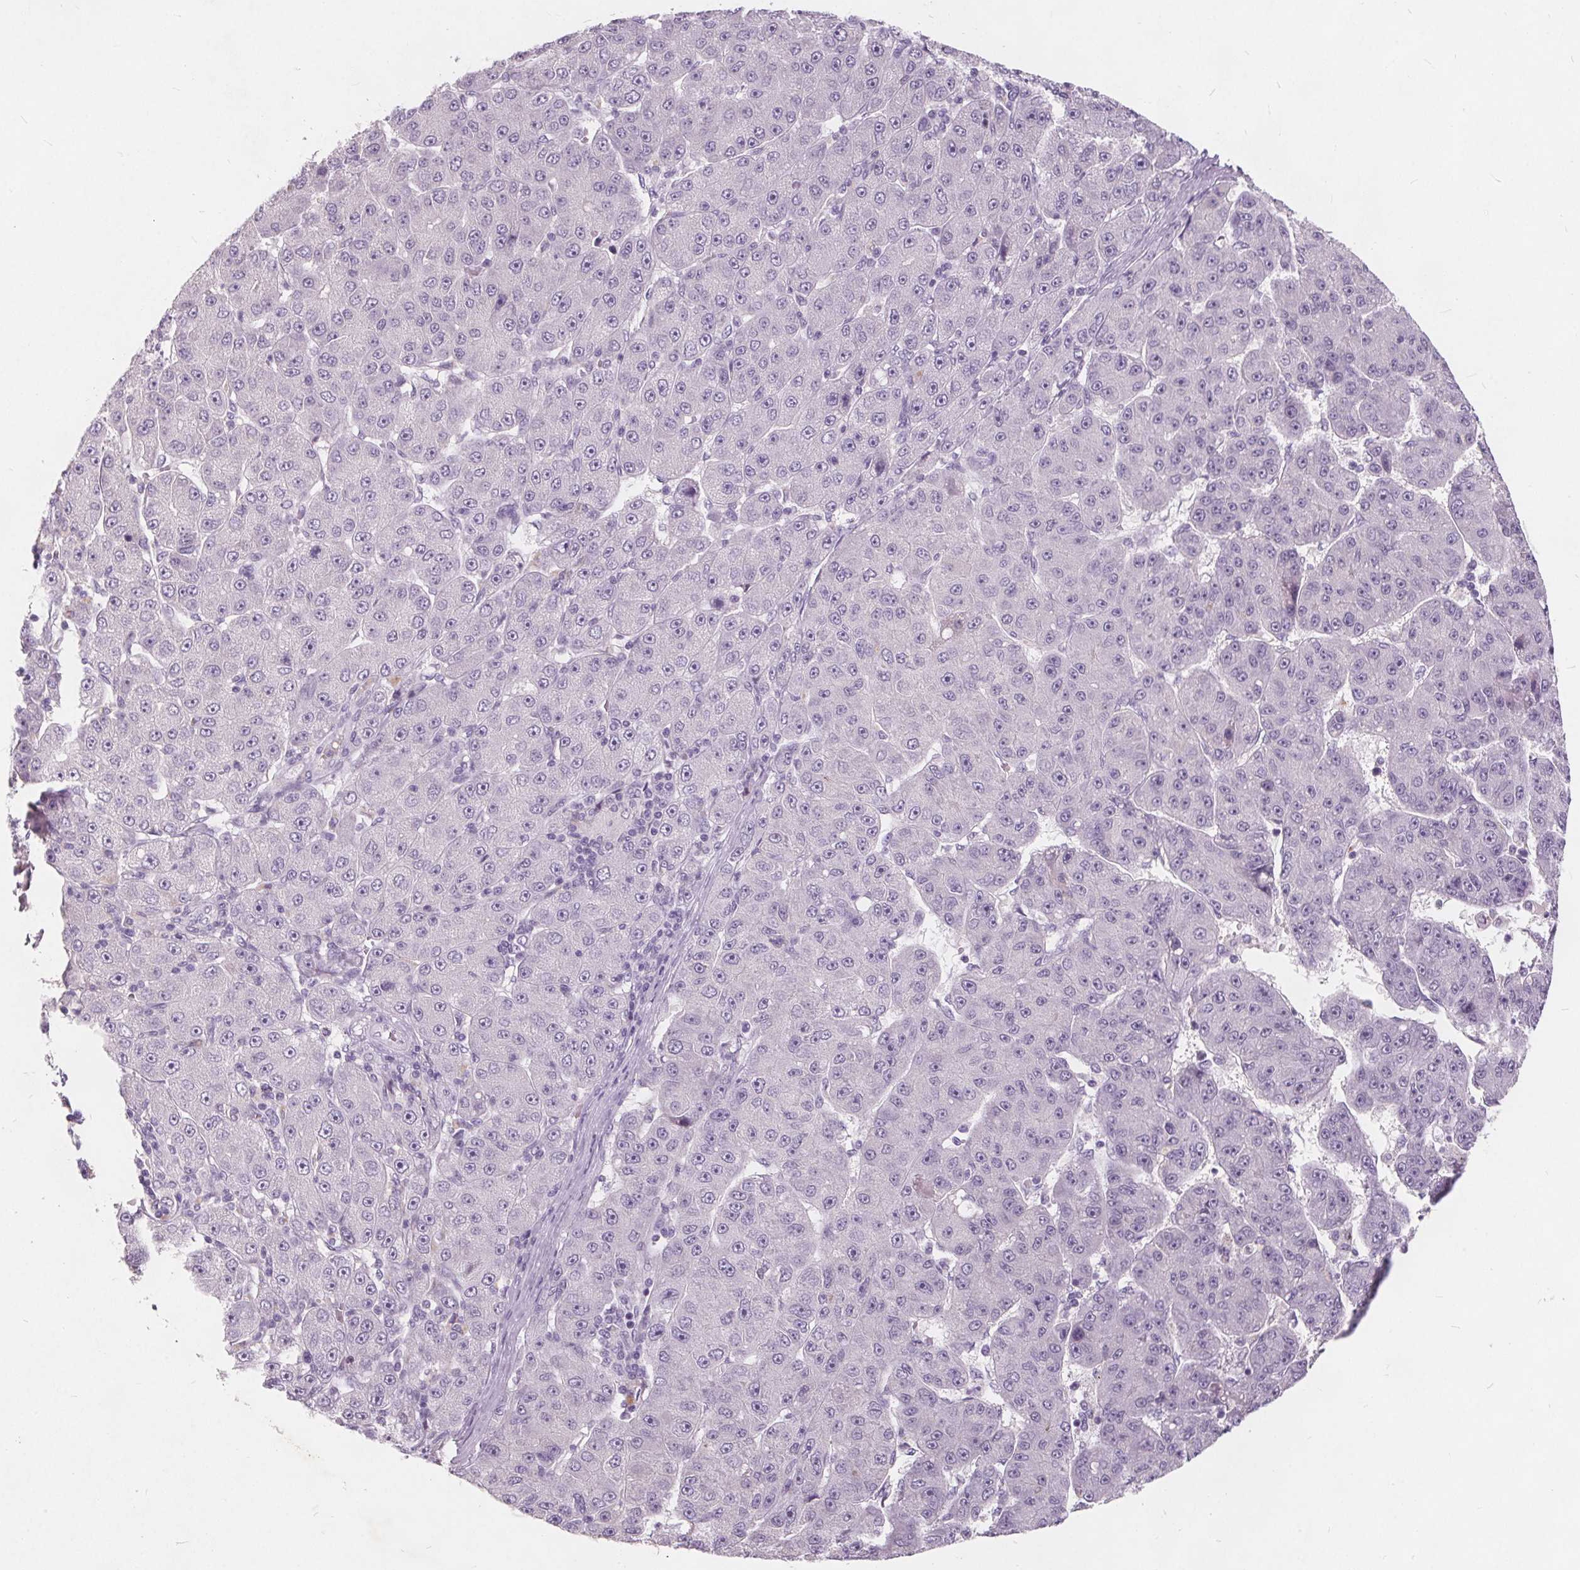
{"staining": {"intensity": "negative", "quantity": "none", "location": "none"}, "tissue": "liver cancer", "cell_type": "Tumor cells", "image_type": "cancer", "snomed": [{"axis": "morphology", "description": "Carcinoma, Hepatocellular, NOS"}, {"axis": "topography", "description": "Liver"}], "caption": "There is no significant positivity in tumor cells of liver hepatocellular carcinoma. (Immunohistochemistry (ihc), brightfield microscopy, high magnification).", "gene": "PLA2G2E", "patient": {"sex": "male", "age": 67}}